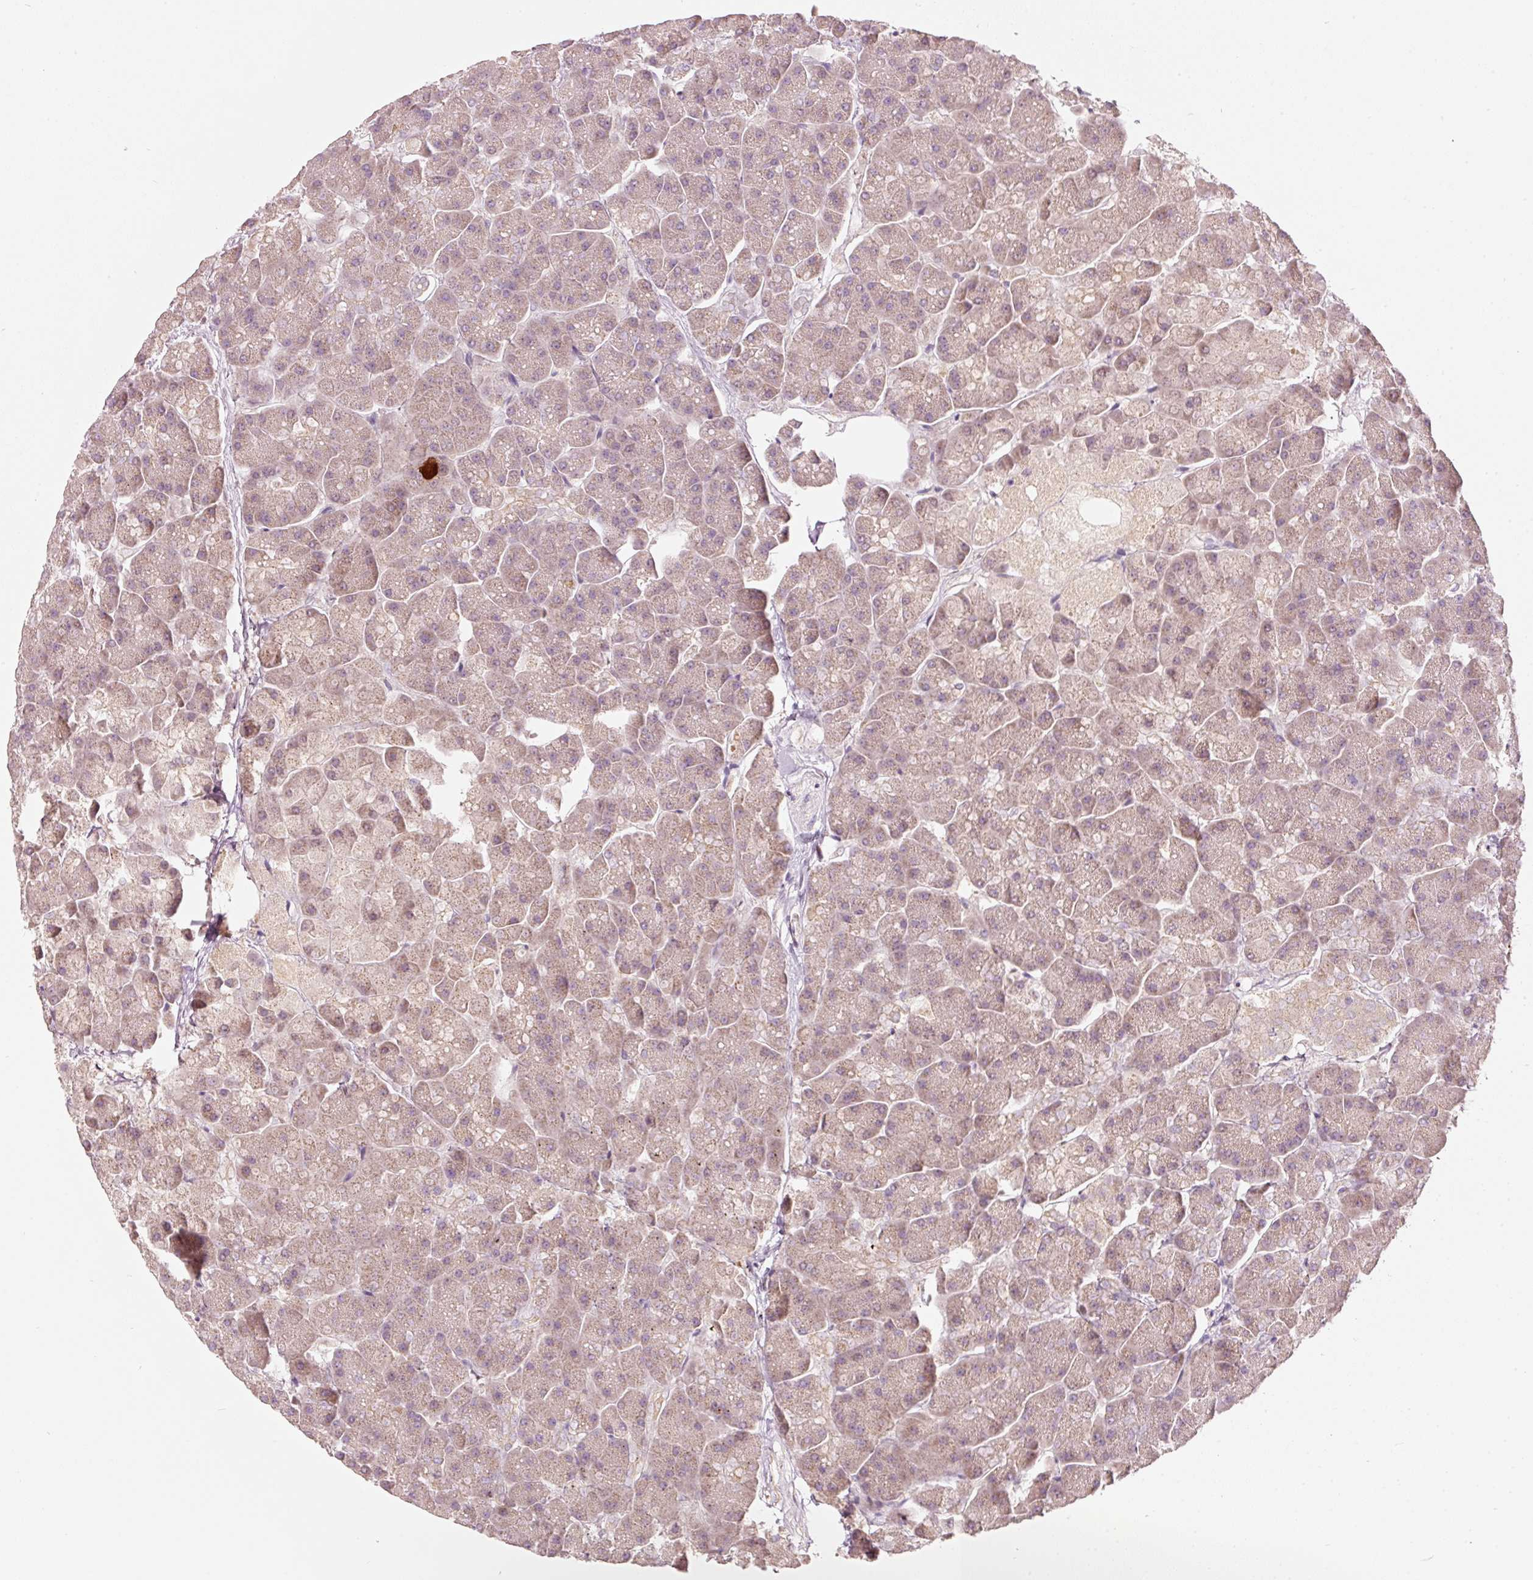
{"staining": {"intensity": "strong", "quantity": "25%-75%", "location": "cytoplasmic/membranous"}, "tissue": "pancreas", "cell_type": "Exocrine glandular cells", "image_type": "normal", "snomed": [{"axis": "morphology", "description": "Normal tissue, NOS"}, {"axis": "topography", "description": "Pancreas"}, {"axis": "topography", "description": "Peripheral nerve tissue"}], "caption": "An immunohistochemistry micrograph of normal tissue is shown. Protein staining in brown labels strong cytoplasmic/membranous positivity in pancreas within exocrine glandular cells.", "gene": "KLHL21", "patient": {"sex": "male", "age": 54}}